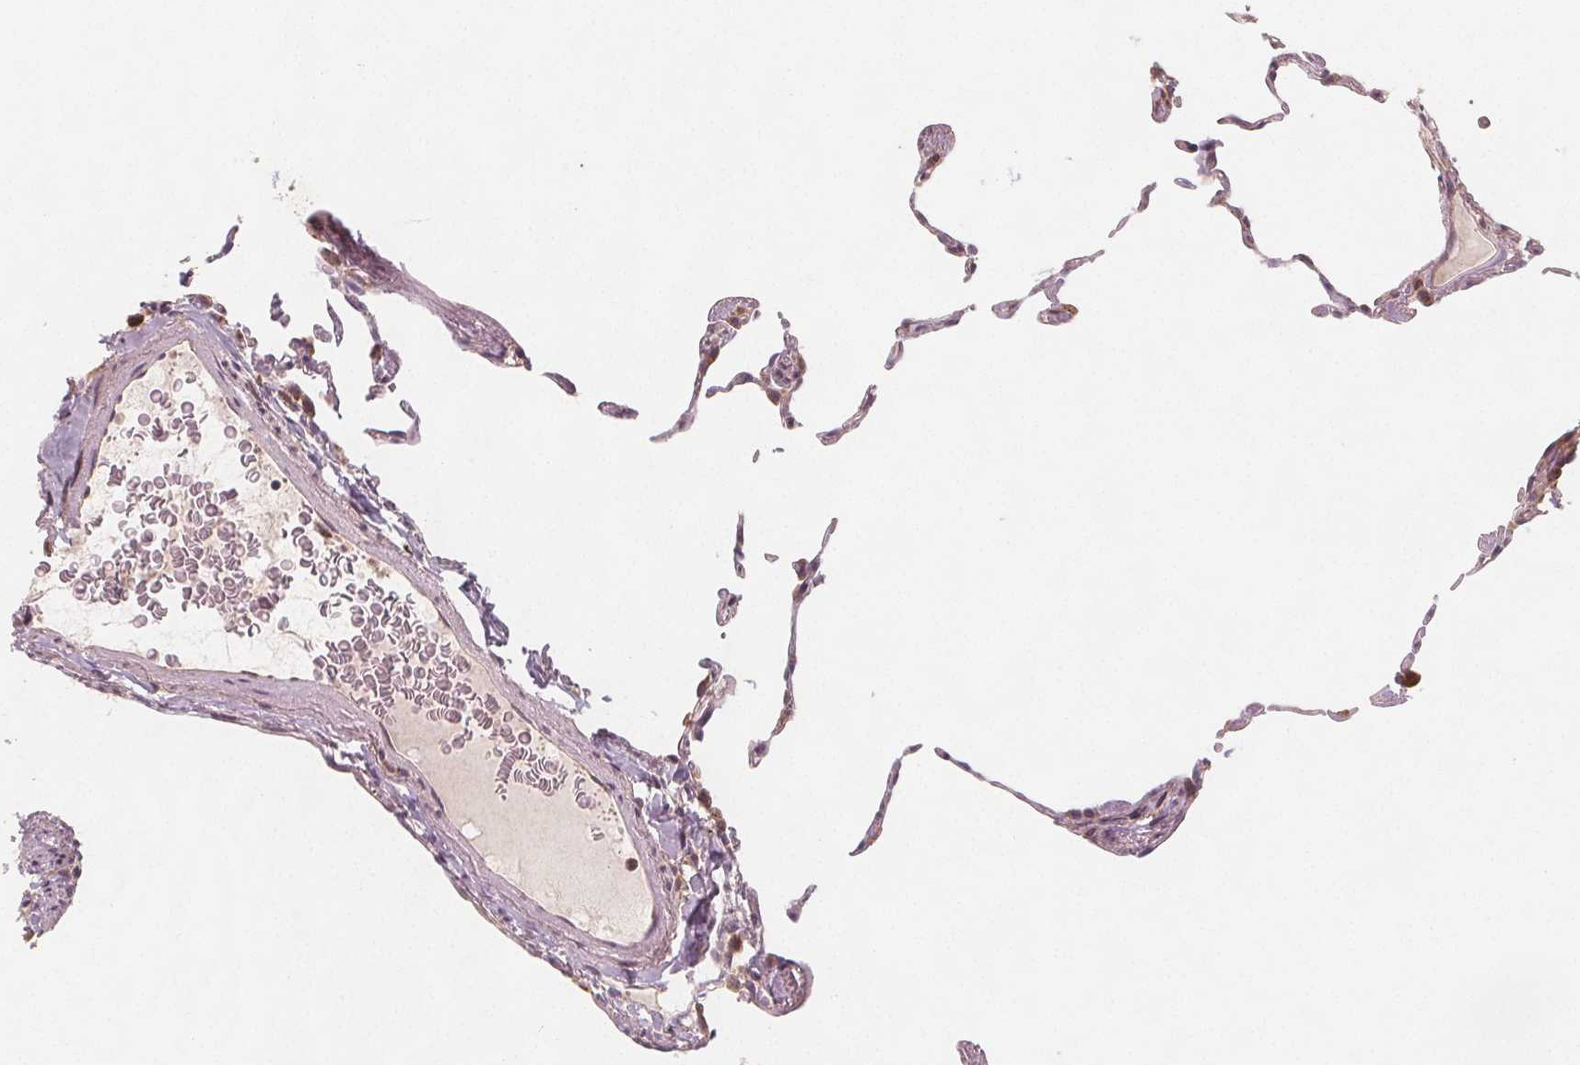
{"staining": {"intensity": "moderate", "quantity": "<25%", "location": "cytoplasmic/membranous"}, "tissue": "lung", "cell_type": "Alveolar cells", "image_type": "normal", "snomed": [{"axis": "morphology", "description": "Normal tissue, NOS"}, {"axis": "topography", "description": "Lung"}], "caption": "Immunohistochemical staining of unremarkable lung demonstrates <25% levels of moderate cytoplasmic/membranous protein expression in about <25% of alveolar cells.", "gene": "NCSTN", "patient": {"sex": "female", "age": 57}}